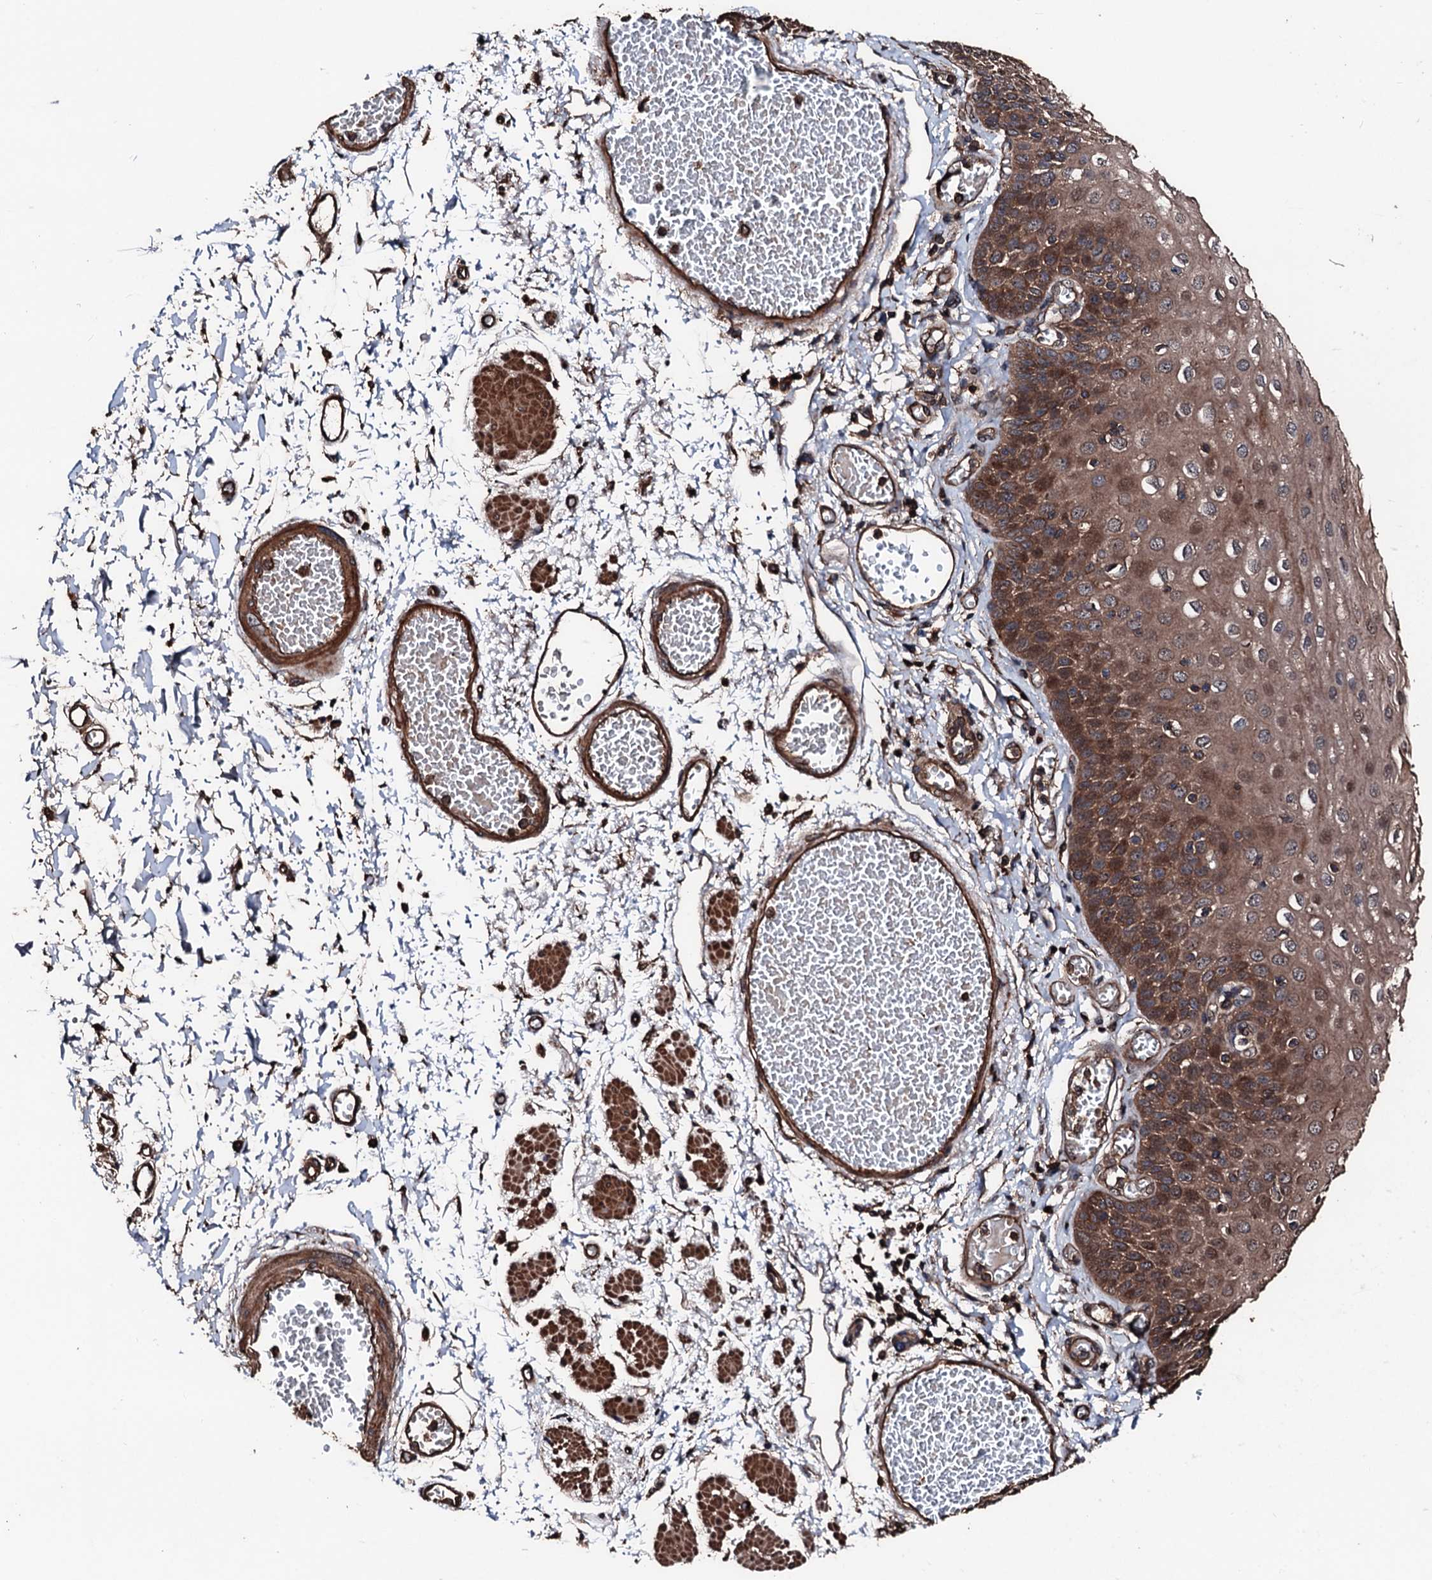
{"staining": {"intensity": "strong", "quantity": ">75%", "location": "cytoplasmic/membranous"}, "tissue": "esophagus", "cell_type": "Squamous epithelial cells", "image_type": "normal", "snomed": [{"axis": "morphology", "description": "Normal tissue, NOS"}, {"axis": "topography", "description": "Esophagus"}], "caption": "Immunohistochemical staining of benign esophagus shows >75% levels of strong cytoplasmic/membranous protein expression in about >75% of squamous epithelial cells. (IHC, brightfield microscopy, high magnification).", "gene": "KIF18A", "patient": {"sex": "male", "age": 81}}